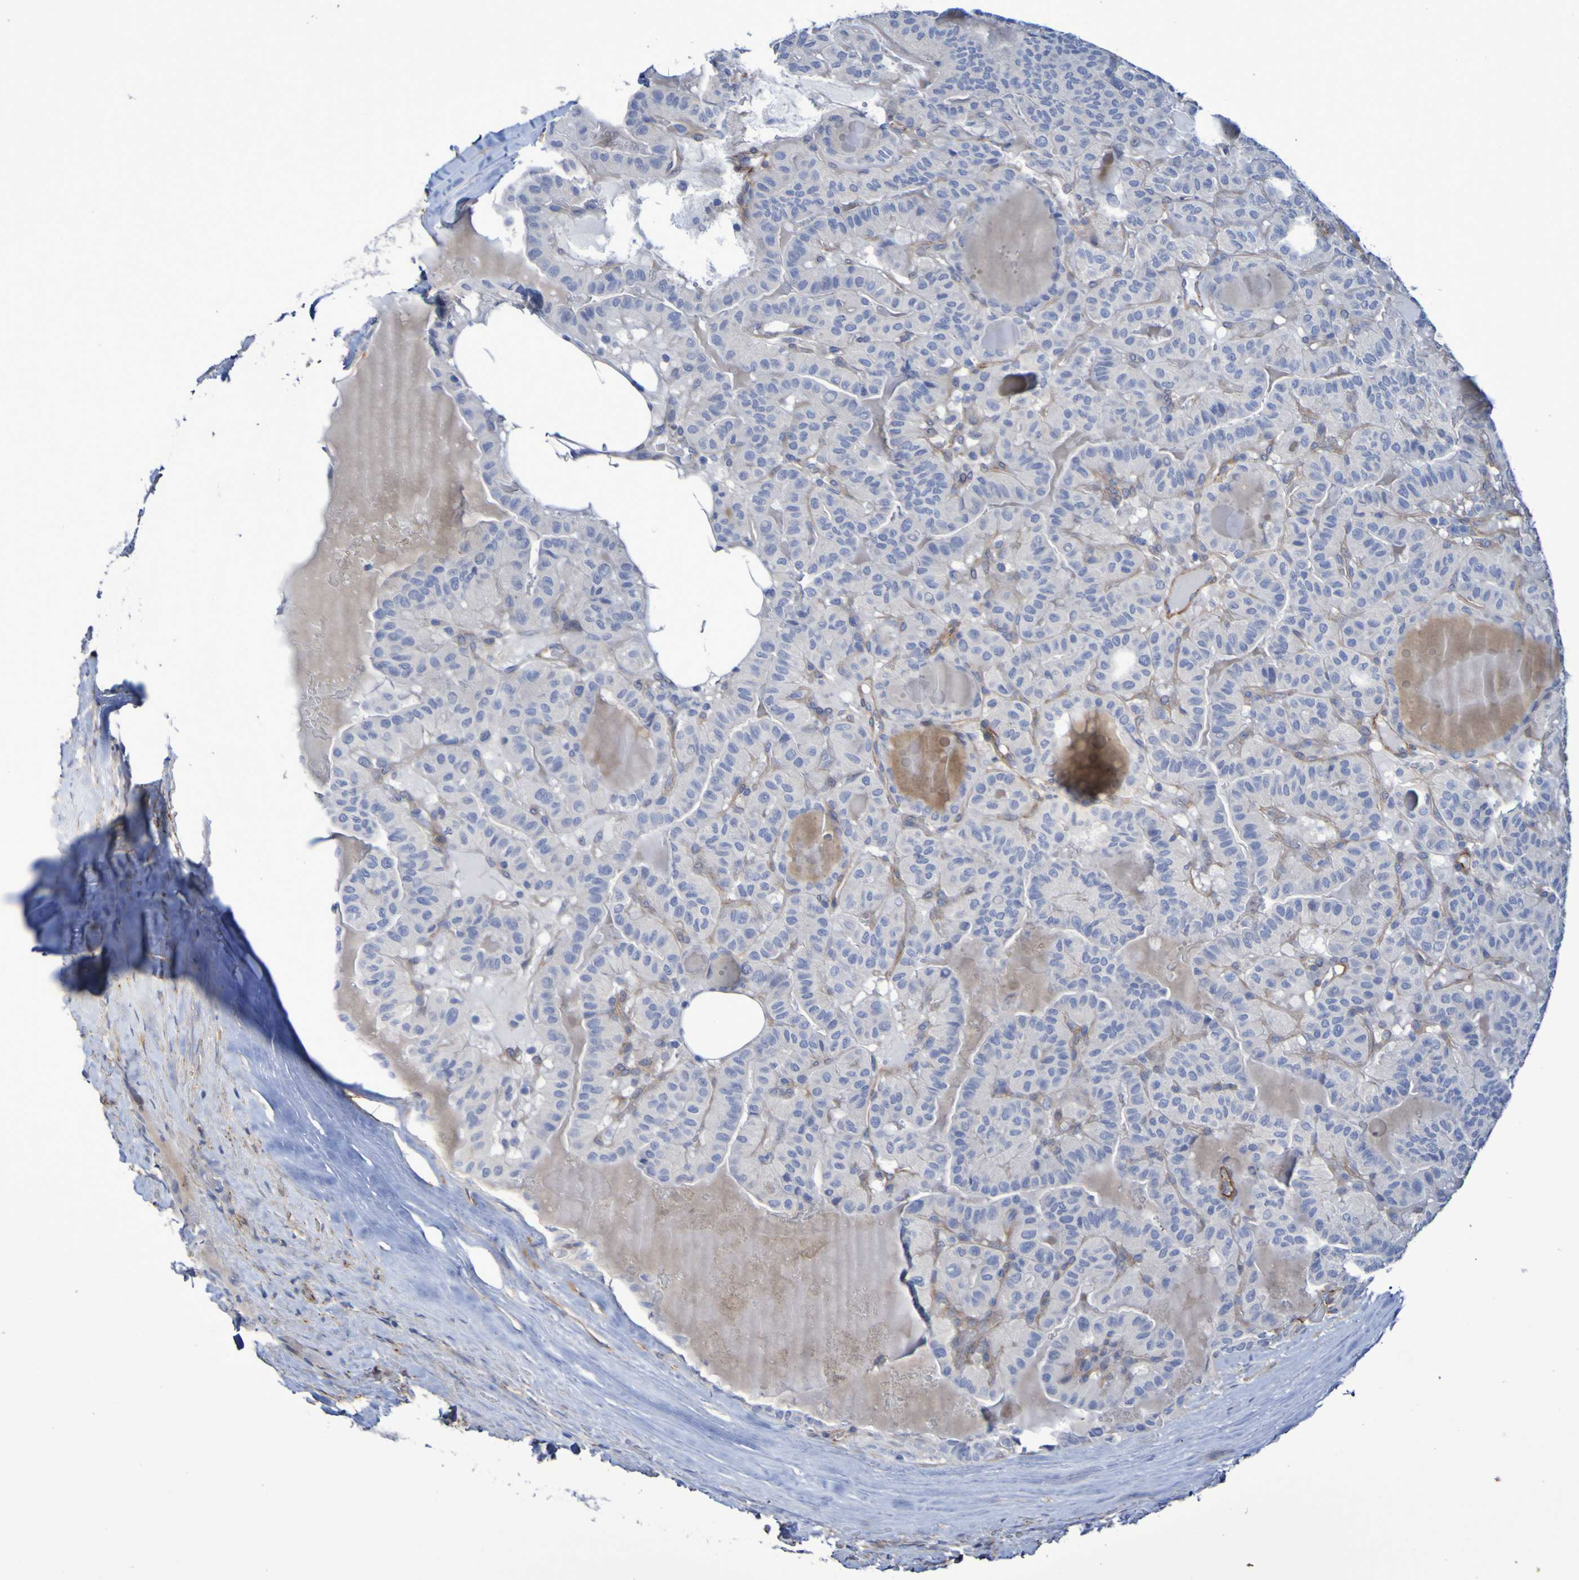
{"staining": {"intensity": "negative", "quantity": "none", "location": "none"}, "tissue": "thyroid cancer", "cell_type": "Tumor cells", "image_type": "cancer", "snomed": [{"axis": "morphology", "description": "Papillary adenocarcinoma, NOS"}, {"axis": "topography", "description": "Thyroid gland"}], "caption": "Protein analysis of thyroid cancer exhibits no significant expression in tumor cells.", "gene": "LPP", "patient": {"sex": "male", "age": 77}}